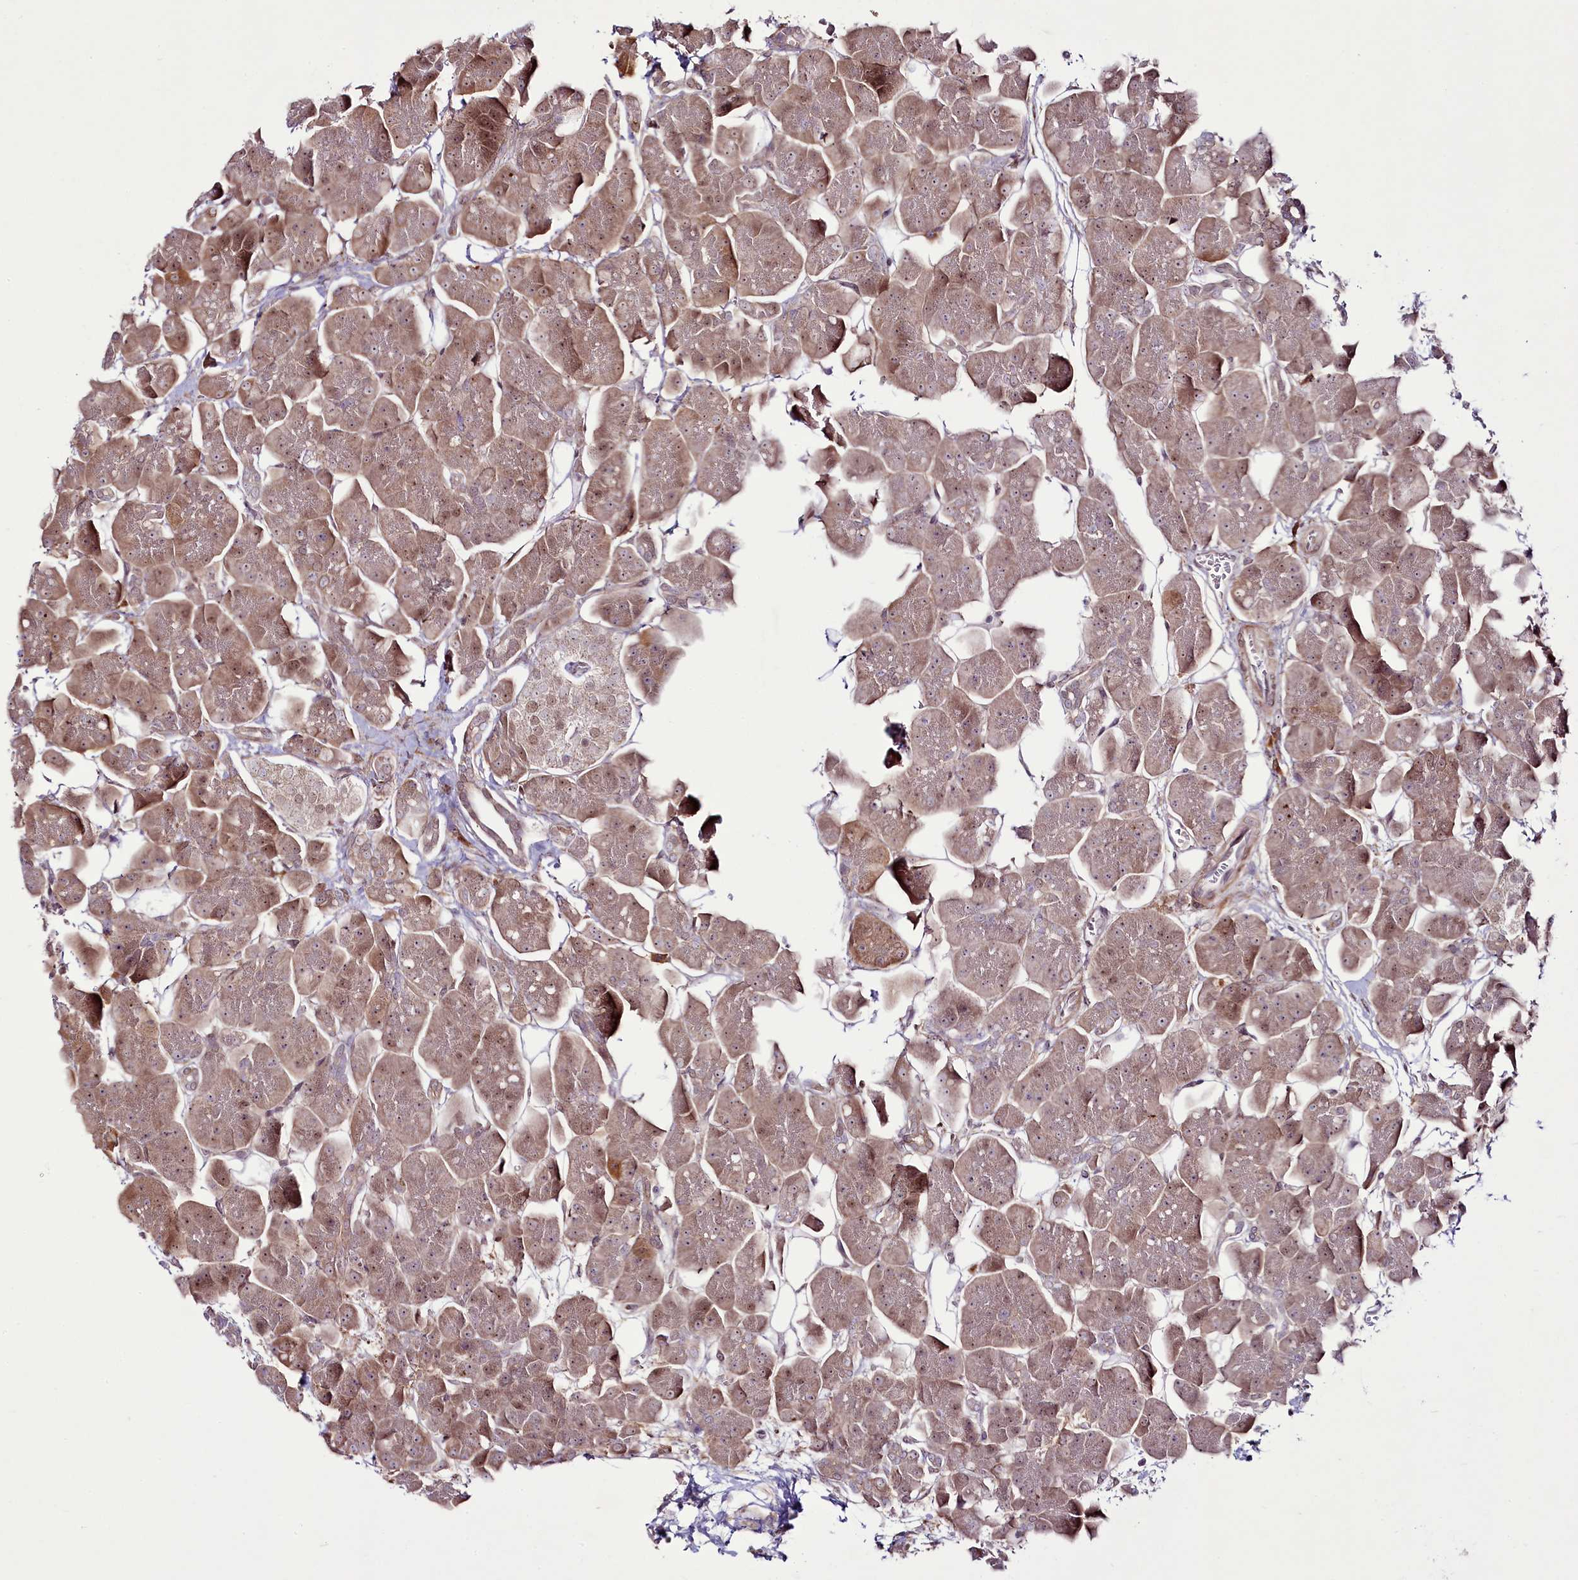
{"staining": {"intensity": "weak", "quantity": ">75%", "location": "cytoplasmic/membranous,nuclear"}, "tissue": "pancreas", "cell_type": "Exocrine glandular cells", "image_type": "normal", "snomed": [{"axis": "morphology", "description": "Normal tissue, NOS"}, {"axis": "topography", "description": "Pancreas"}], "caption": "IHC image of unremarkable pancreas stained for a protein (brown), which displays low levels of weak cytoplasmic/membranous,nuclear expression in approximately >75% of exocrine glandular cells.", "gene": "RSBN1", "patient": {"sex": "male", "age": 66}}